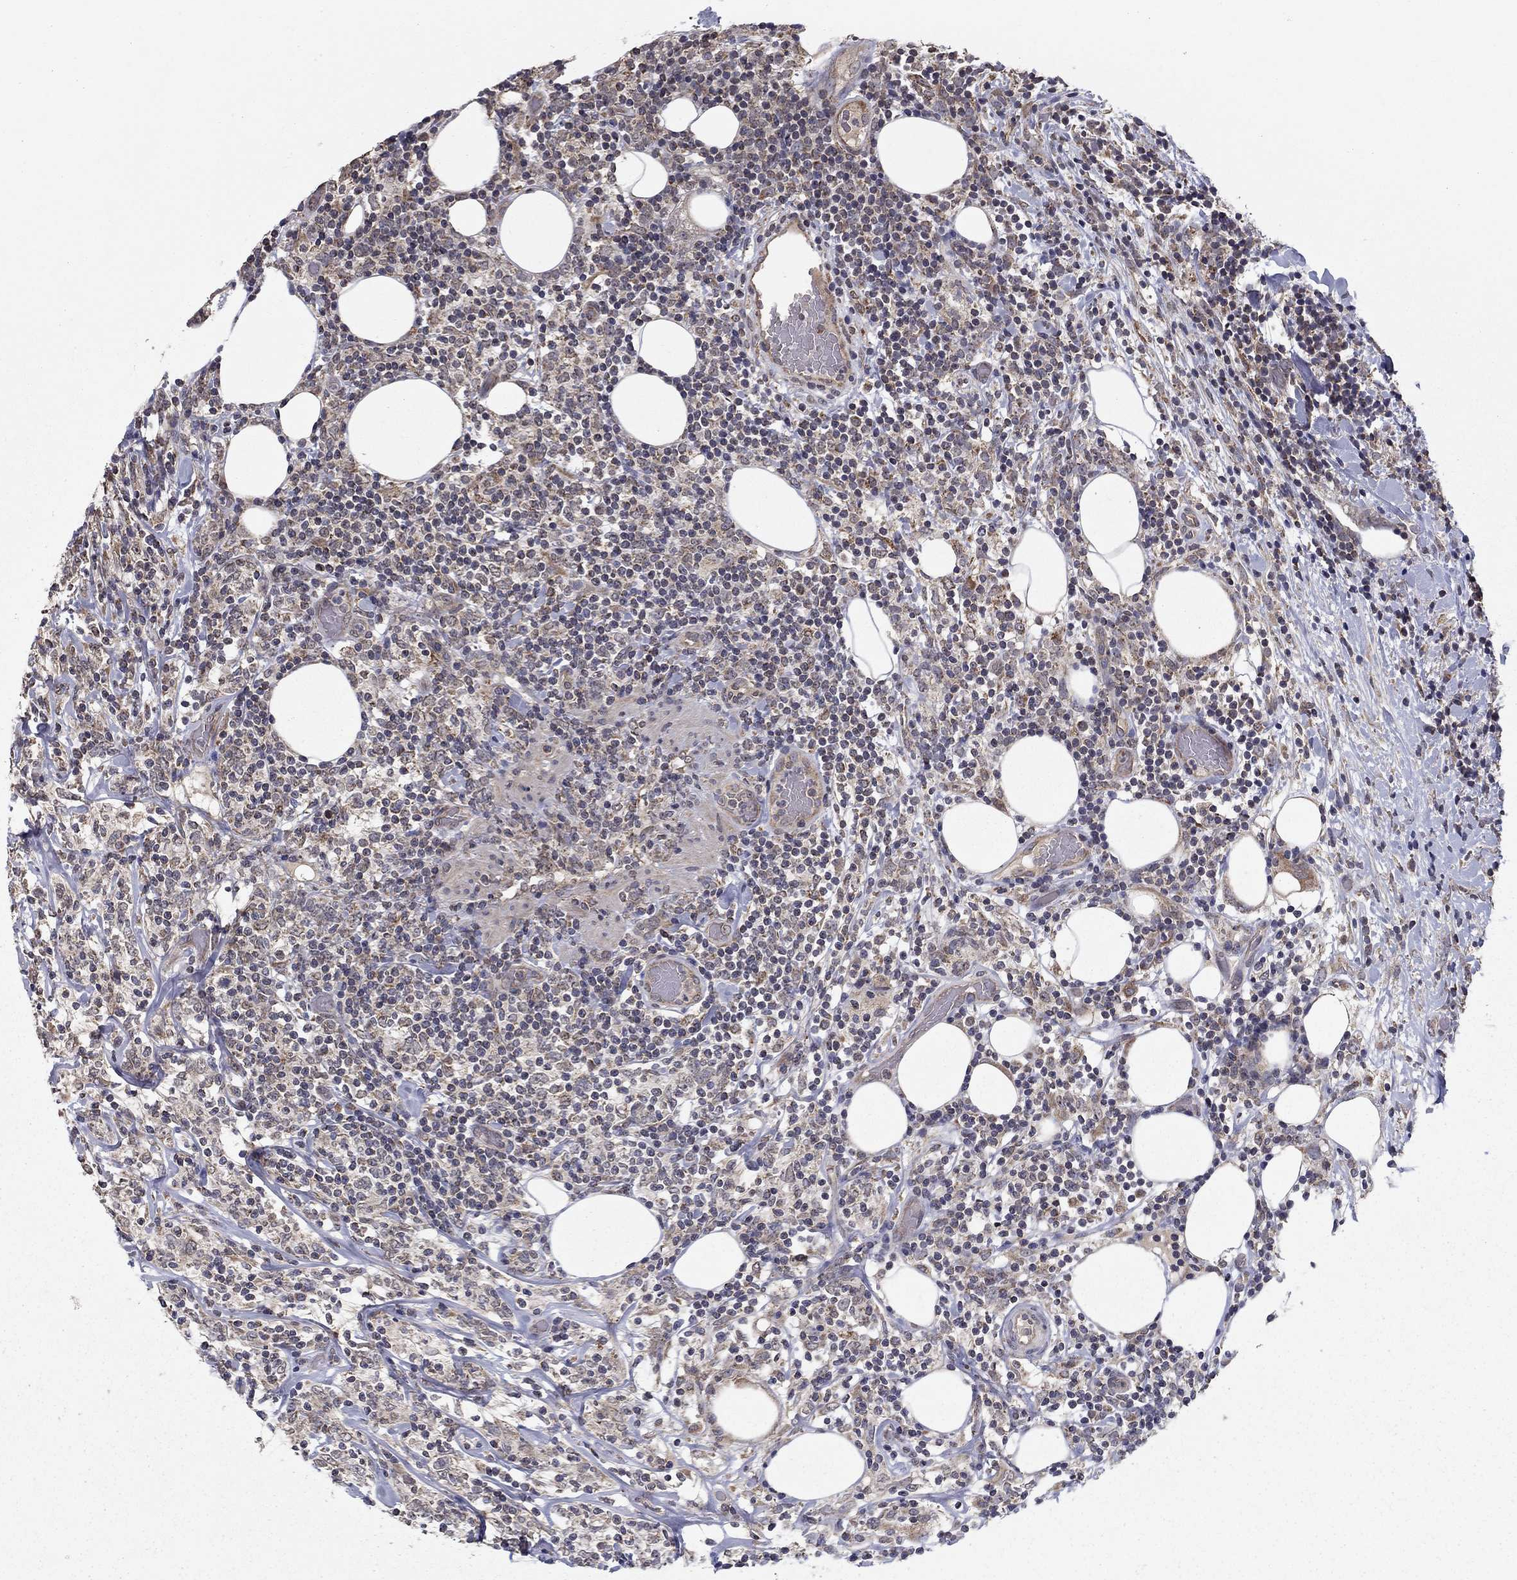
{"staining": {"intensity": "negative", "quantity": "none", "location": "none"}, "tissue": "lymphoma", "cell_type": "Tumor cells", "image_type": "cancer", "snomed": [{"axis": "morphology", "description": "Malignant lymphoma, non-Hodgkin's type, High grade"}, {"axis": "topography", "description": "Lymph node"}], "caption": "Immunohistochemical staining of high-grade malignant lymphoma, non-Hodgkin's type reveals no significant expression in tumor cells. (Brightfield microscopy of DAB immunohistochemistry at high magnification).", "gene": "SLC2A13", "patient": {"sex": "female", "age": 84}}